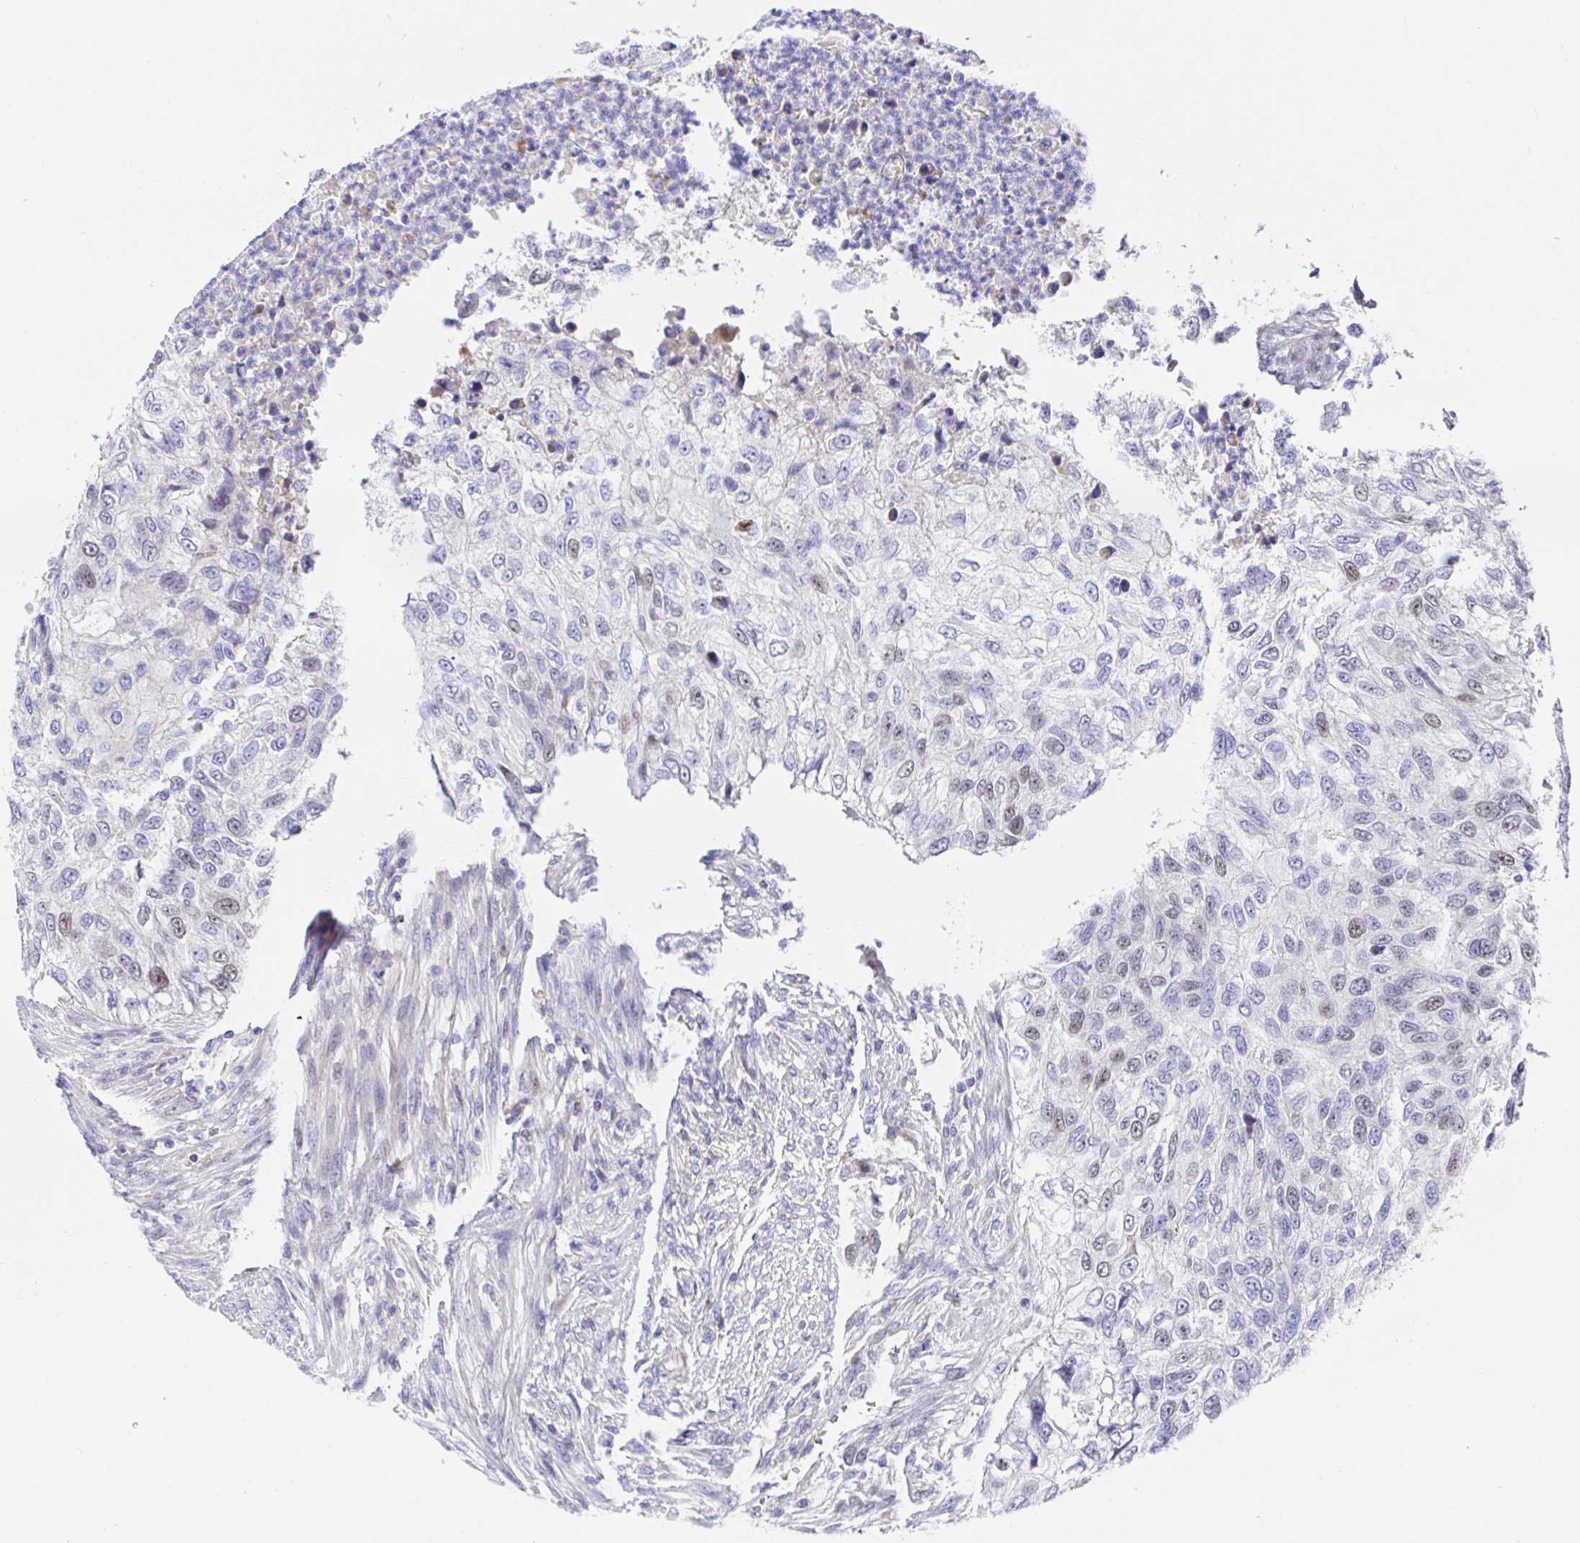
{"staining": {"intensity": "weak", "quantity": "<25%", "location": "nuclear"}, "tissue": "urothelial cancer", "cell_type": "Tumor cells", "image_type": "cancer", "snomed": [{"axis": "morphology", "description": "Urothelial carcinoma, High grade"}, {"axis": "topography", "description": "Urinary bladder"}], "caption": "There is no significant staining in tumor cells of urothelial carcinoma (high-grade).", "gene": "TIMELESS", "patient": {"sex": "female", "age": 60}}